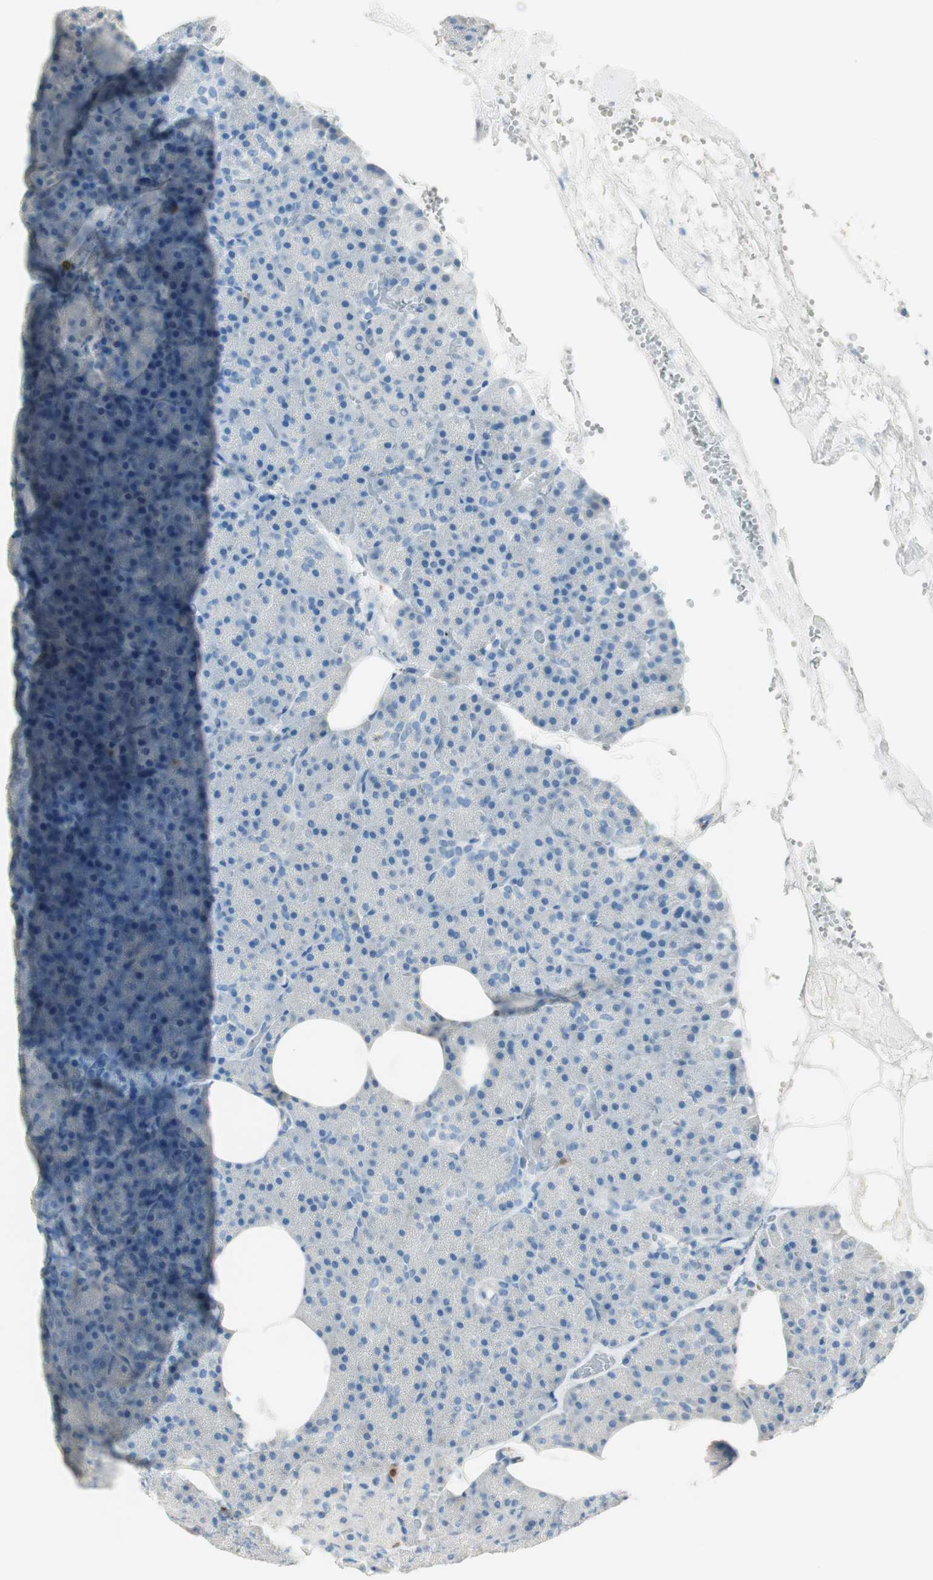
{"staining": {"intensity": "negative", "quantity": "none", "location": "none"}, "tissue": "pancreas", "cell_type": "Exocrine glandular cells", "image_type": "normal", "snomed": [{"axis": "morphology", "description": "Normal tissue, NOS"}, {"axis": "topography", "description": "Pancreas"}], "caption": "This is a image of immunohistochemistry staining of unremarkable pancreas, which shows no staining in exocrine glandular cells. The staining was performed using DAB to visualize the protein expression in brown, while the nuclei were stained in blue with hematoxylin (Magnification: 20x).", "gene": "HPGD", "patient": {"sex": "female", "age": 35}}